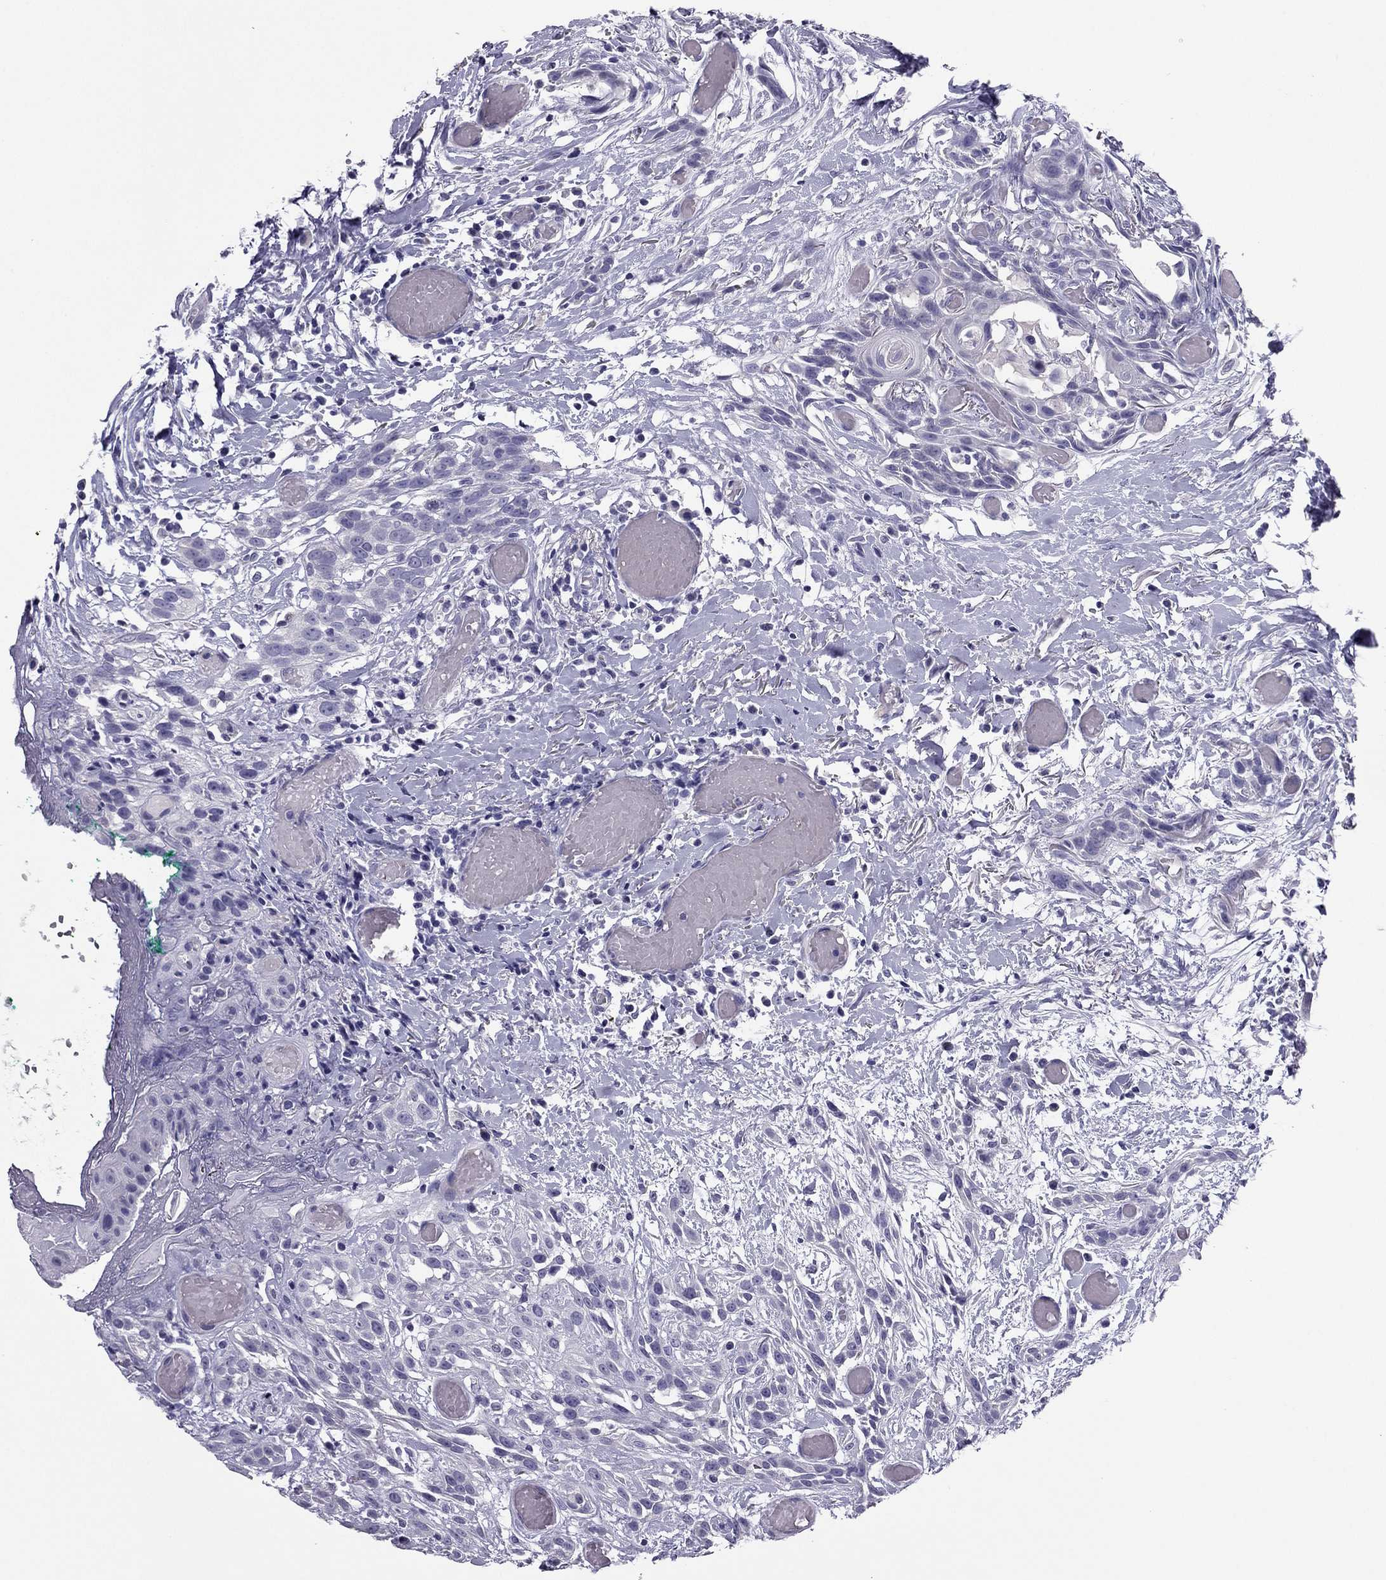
{"staining": {"intensity": "negative", "quantity": "none", "location": "none"}, "tissue": "head and neck cancer", "cell_type": "Tumor cells", "image_type": "cancer", "snomed": [{"axis": "morphology", "description": "Normal tissue, NOS"}, {"axis": "morphology", "description": "Squamous cell carcinoma, NOS"}, {"axis": "topography", "description": "Oral tissue"}, {"axis": "topography", "description": "Salivary gland"}, {"axis": "topography", "description": "Head-Neck"}], "caption": "A micrograph of human squamous cell carcinoma (head and neck) is negative for staining in tumor cells.", "gene": "PDE6A", "patient": {"sex": "female", "age": 62}}